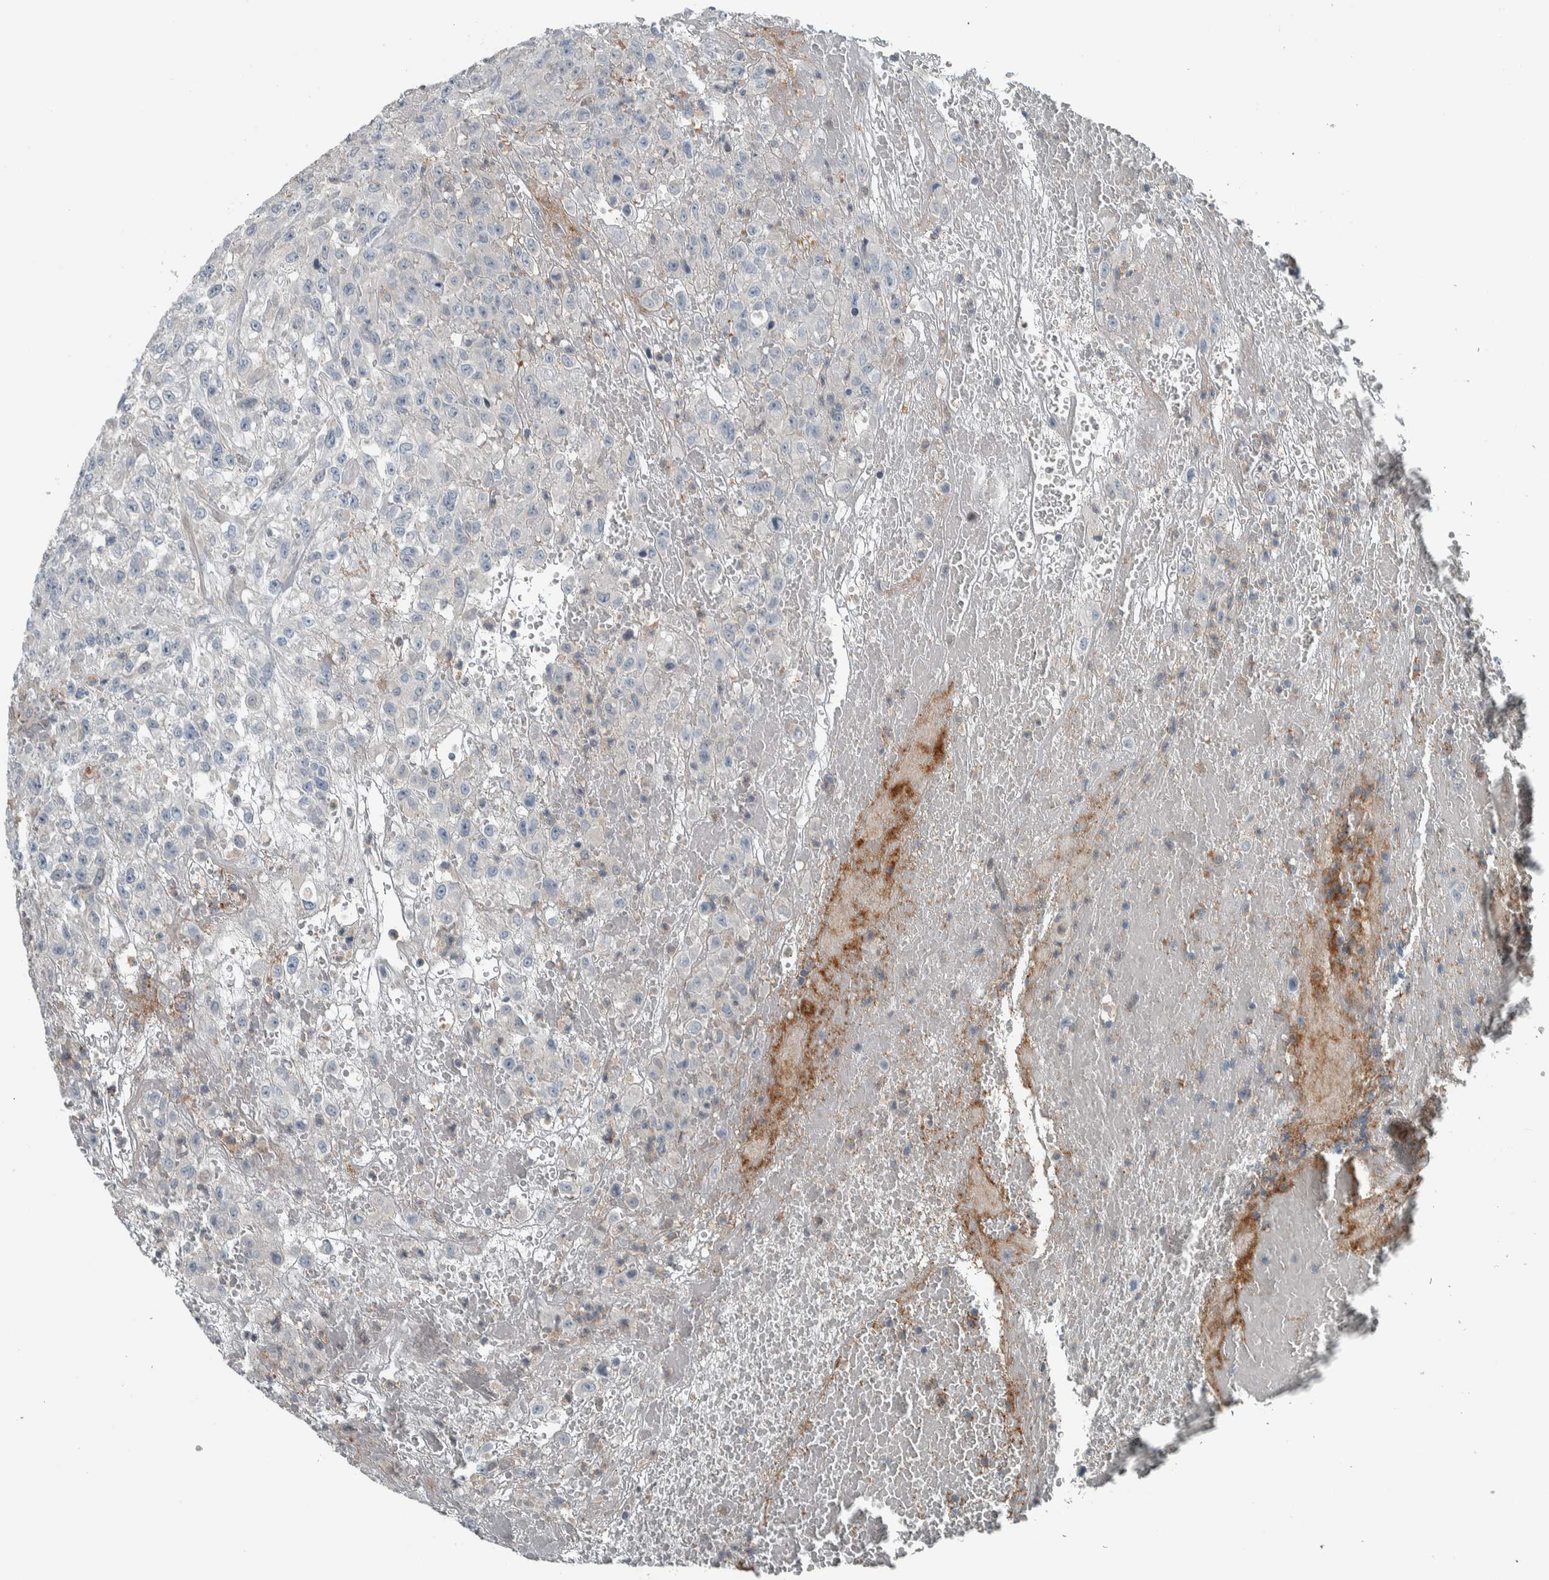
{"staining": {"intensity": "negative", "quantity": "none", "location": "none"}, "tissue": "urothelial cancer", "cell_type": "Tumor cells", "image_type": "cancer", "snomed": [{"axis": "morphology", "description": "Urothelial carcinoma, High grade"}, {"axis": "topography", "description": "Urinary bladder"}], "caption": "Immunohistochemical staining of high-grade urothelial carcinoma reveals no significant expression in tumor cells. (DAB (3,3'-diaminobenzidine) IHC with hematoxylin counter stain).", "gene": "ALAD", "patient": {"sex": "male", "age": 46}}